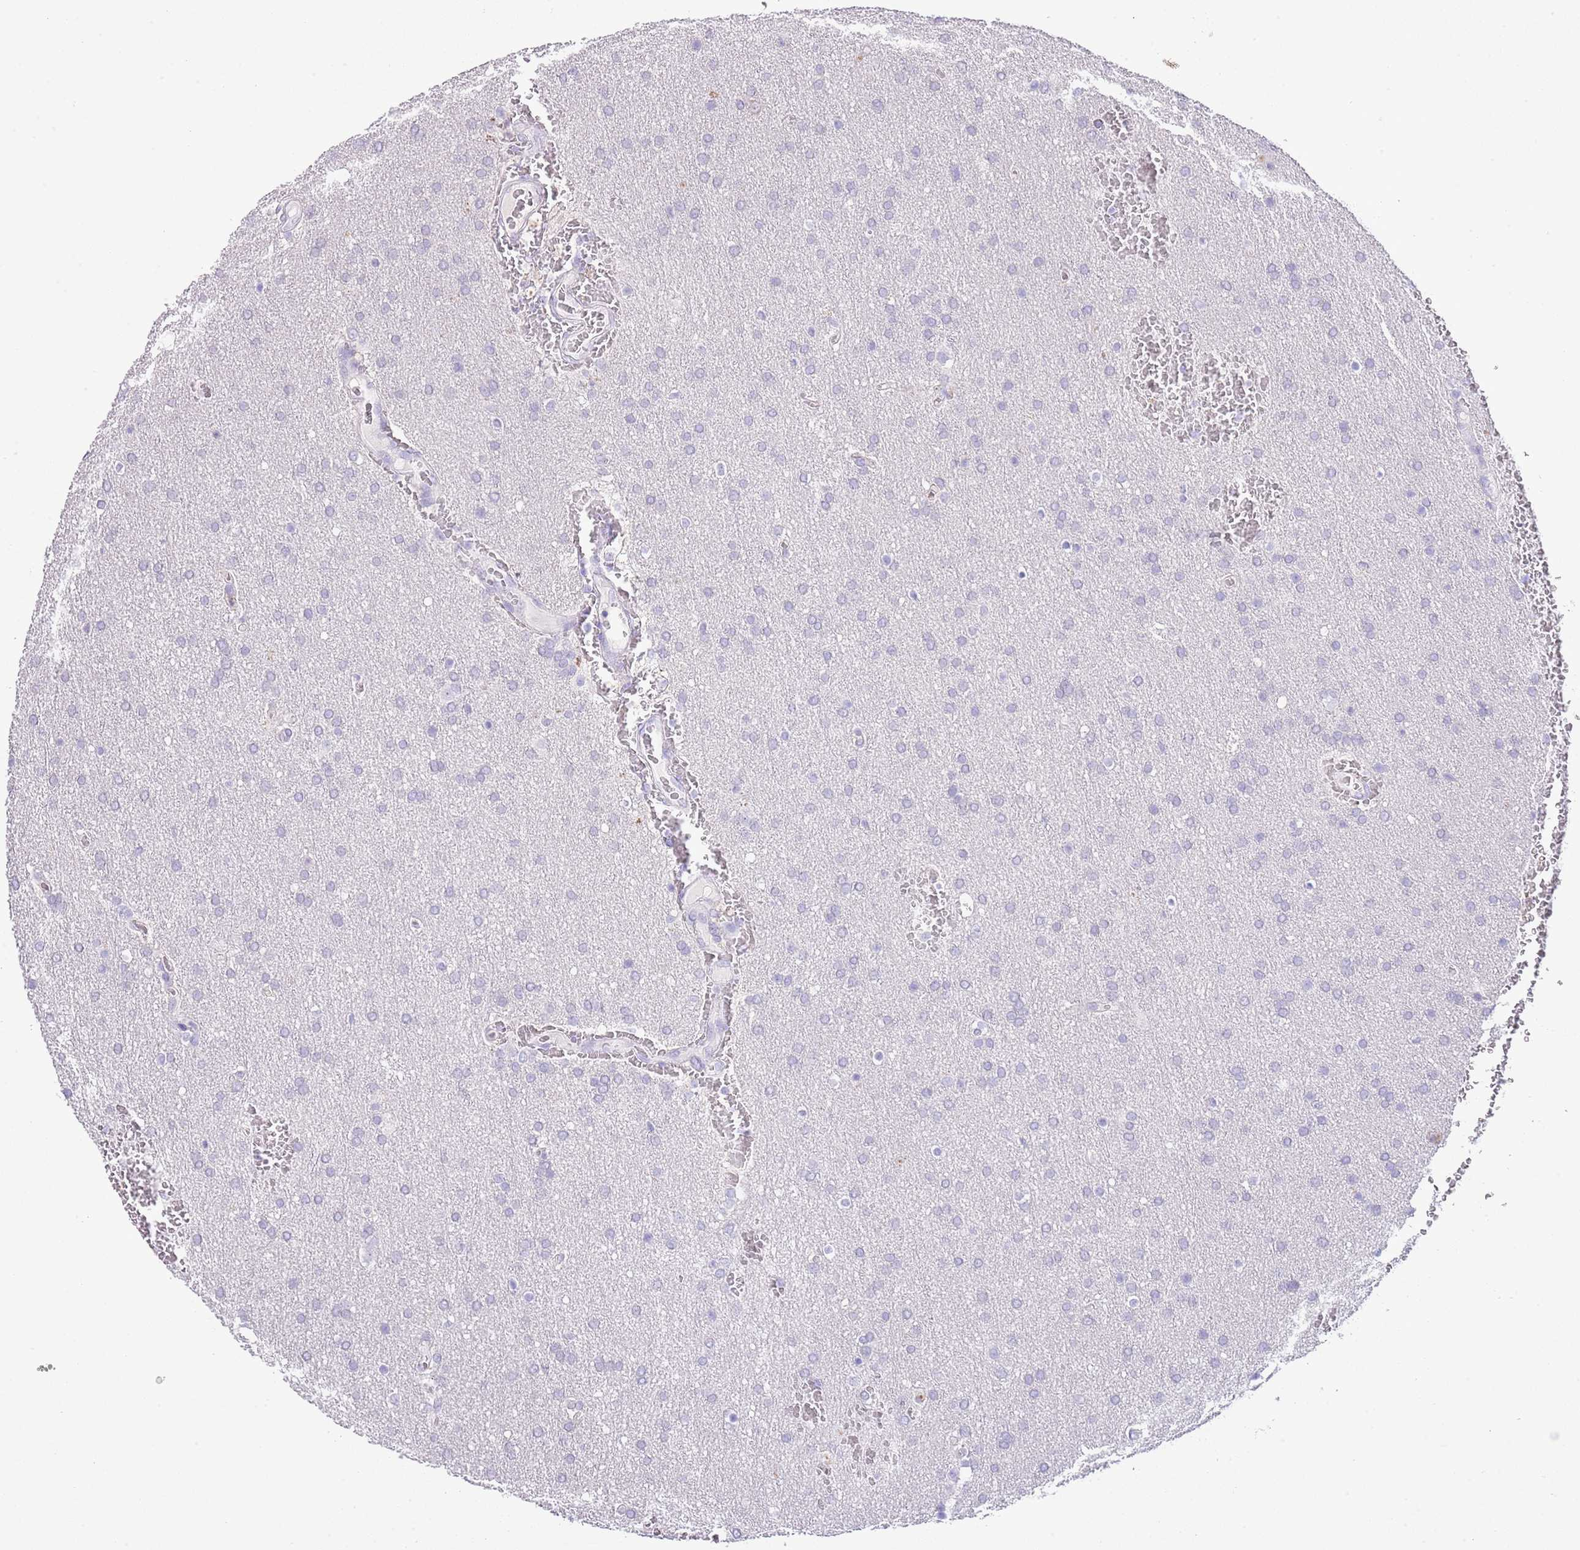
{"staining": {"intensity": "negative", "quantity": "none", "location": "none"}, "tissue": "glioma", "cell_type": "Tumor cells", "image_type": "cancer", "snomed": [{"axis": "morphology", "description": "Glioma, malignant, Low grade"}, {"axis": "topography", "description": "Brain"}], "caption": "Histopathology image shows no protein expression in tumor cells of malignant glioma (low-grade) tissue. Brightfield microscopy of IHC stained with DAB (3,3'-diaminobenzidine) (brown) and hematoxylin (blue), captured at high magnification.", "gene": "OR2Z1", "patient": {"sex": "female", "age": 32}}